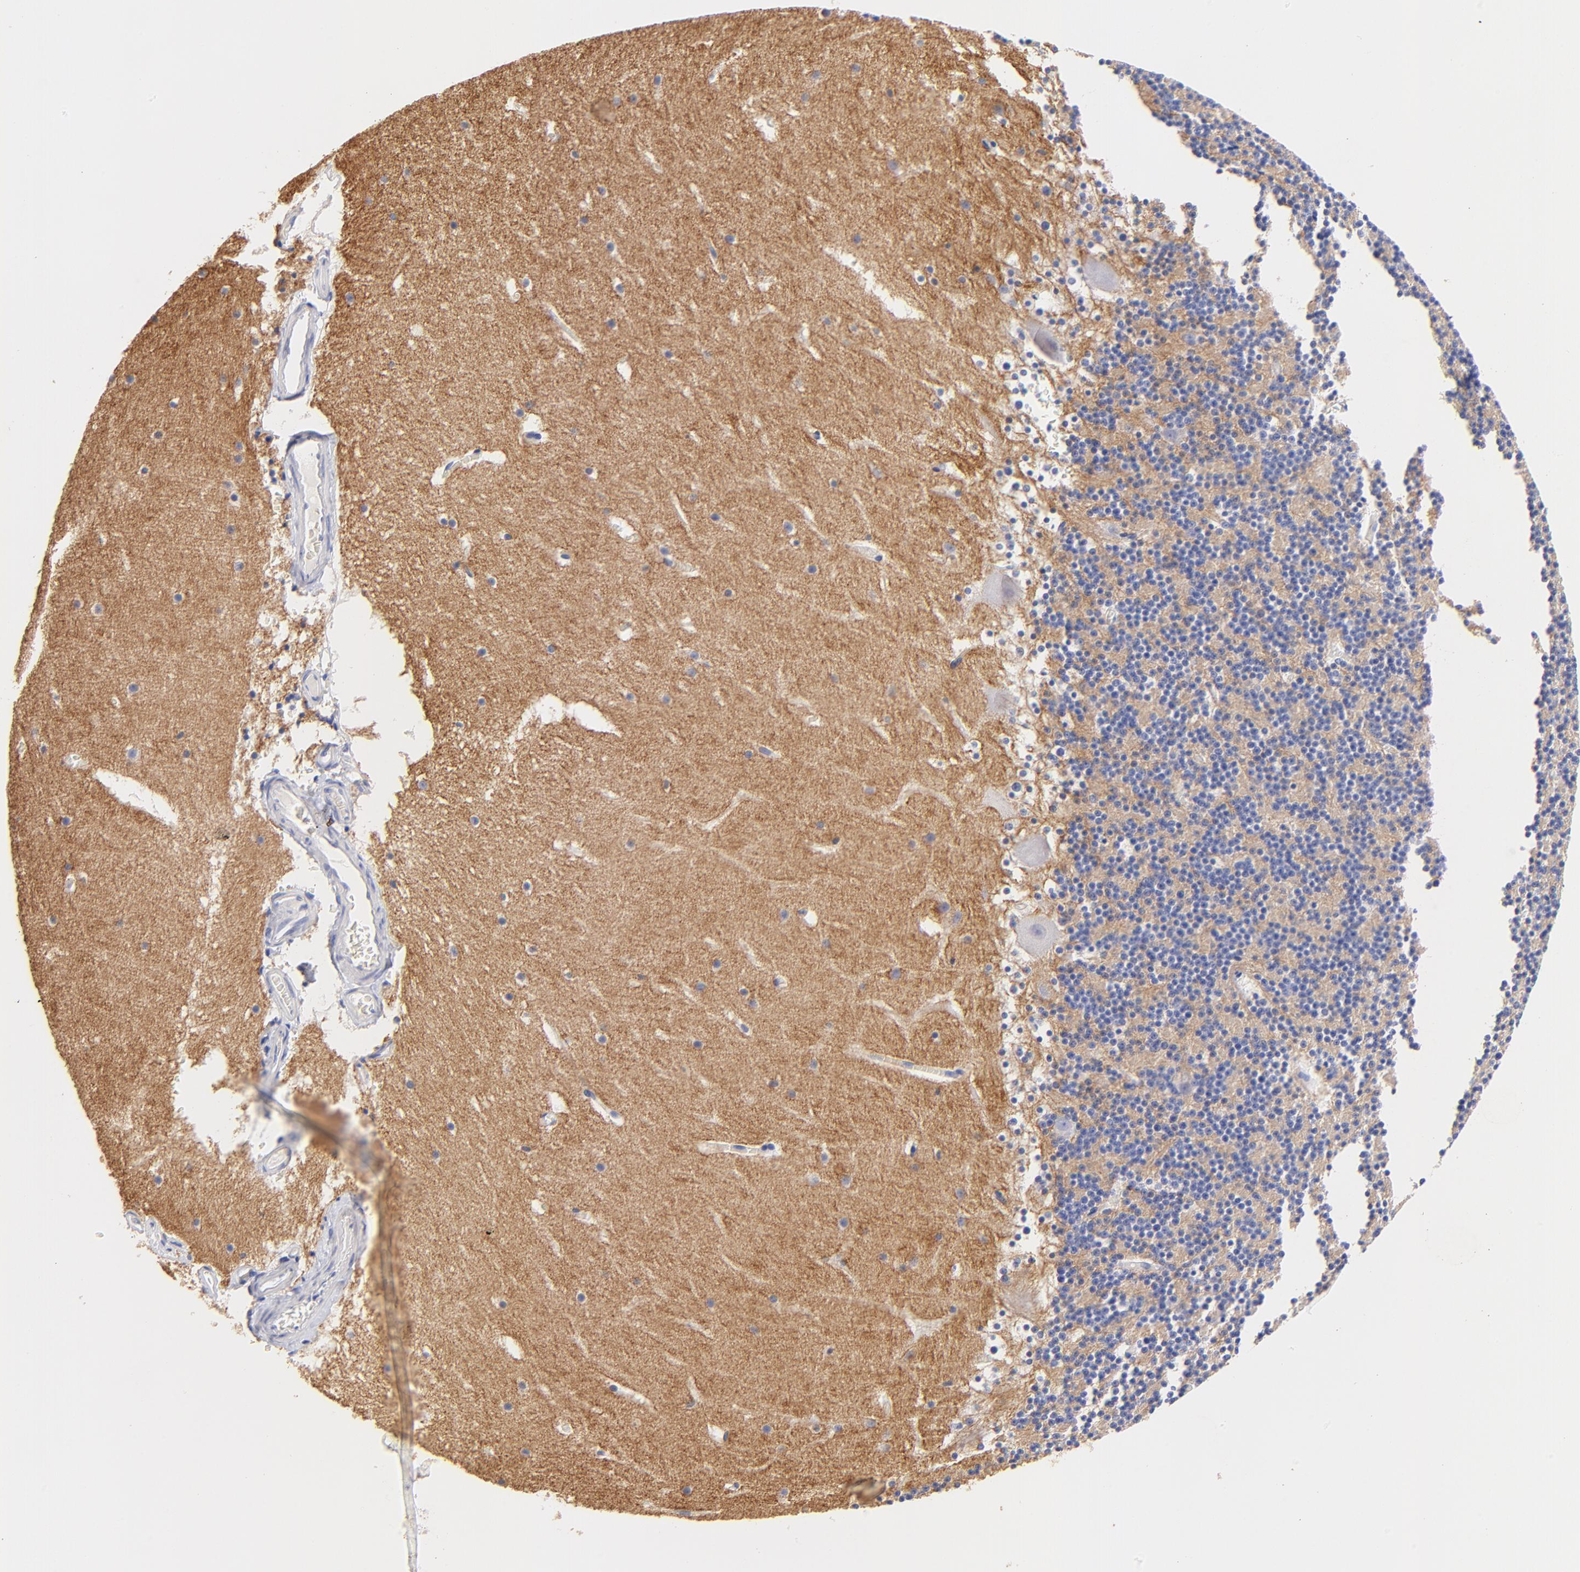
{"staining": {"intensity": "negative", "quantity": "none", "location": "none"}, "tissue": "cerebellum", "cell_type": "Cells in granular layer", "image_type": "normal", "snomed": [{"axis": "morphology", "description": "Normal tissue, NOS"}, {"axis": "topography", "description": "Cerebellum"}], "caption": "The immunohistochemistry (IHC) micrograph has no significant positivity in cells in granular layer of cerebellum. (Stains: DAB immunohistochemistry (IHC) with hematoxylin counter stain, Microscopy: brightfield microscopy at high magnification).", "gene": "HORMAD2", "patient": {"sex": "male", "age": 45}}